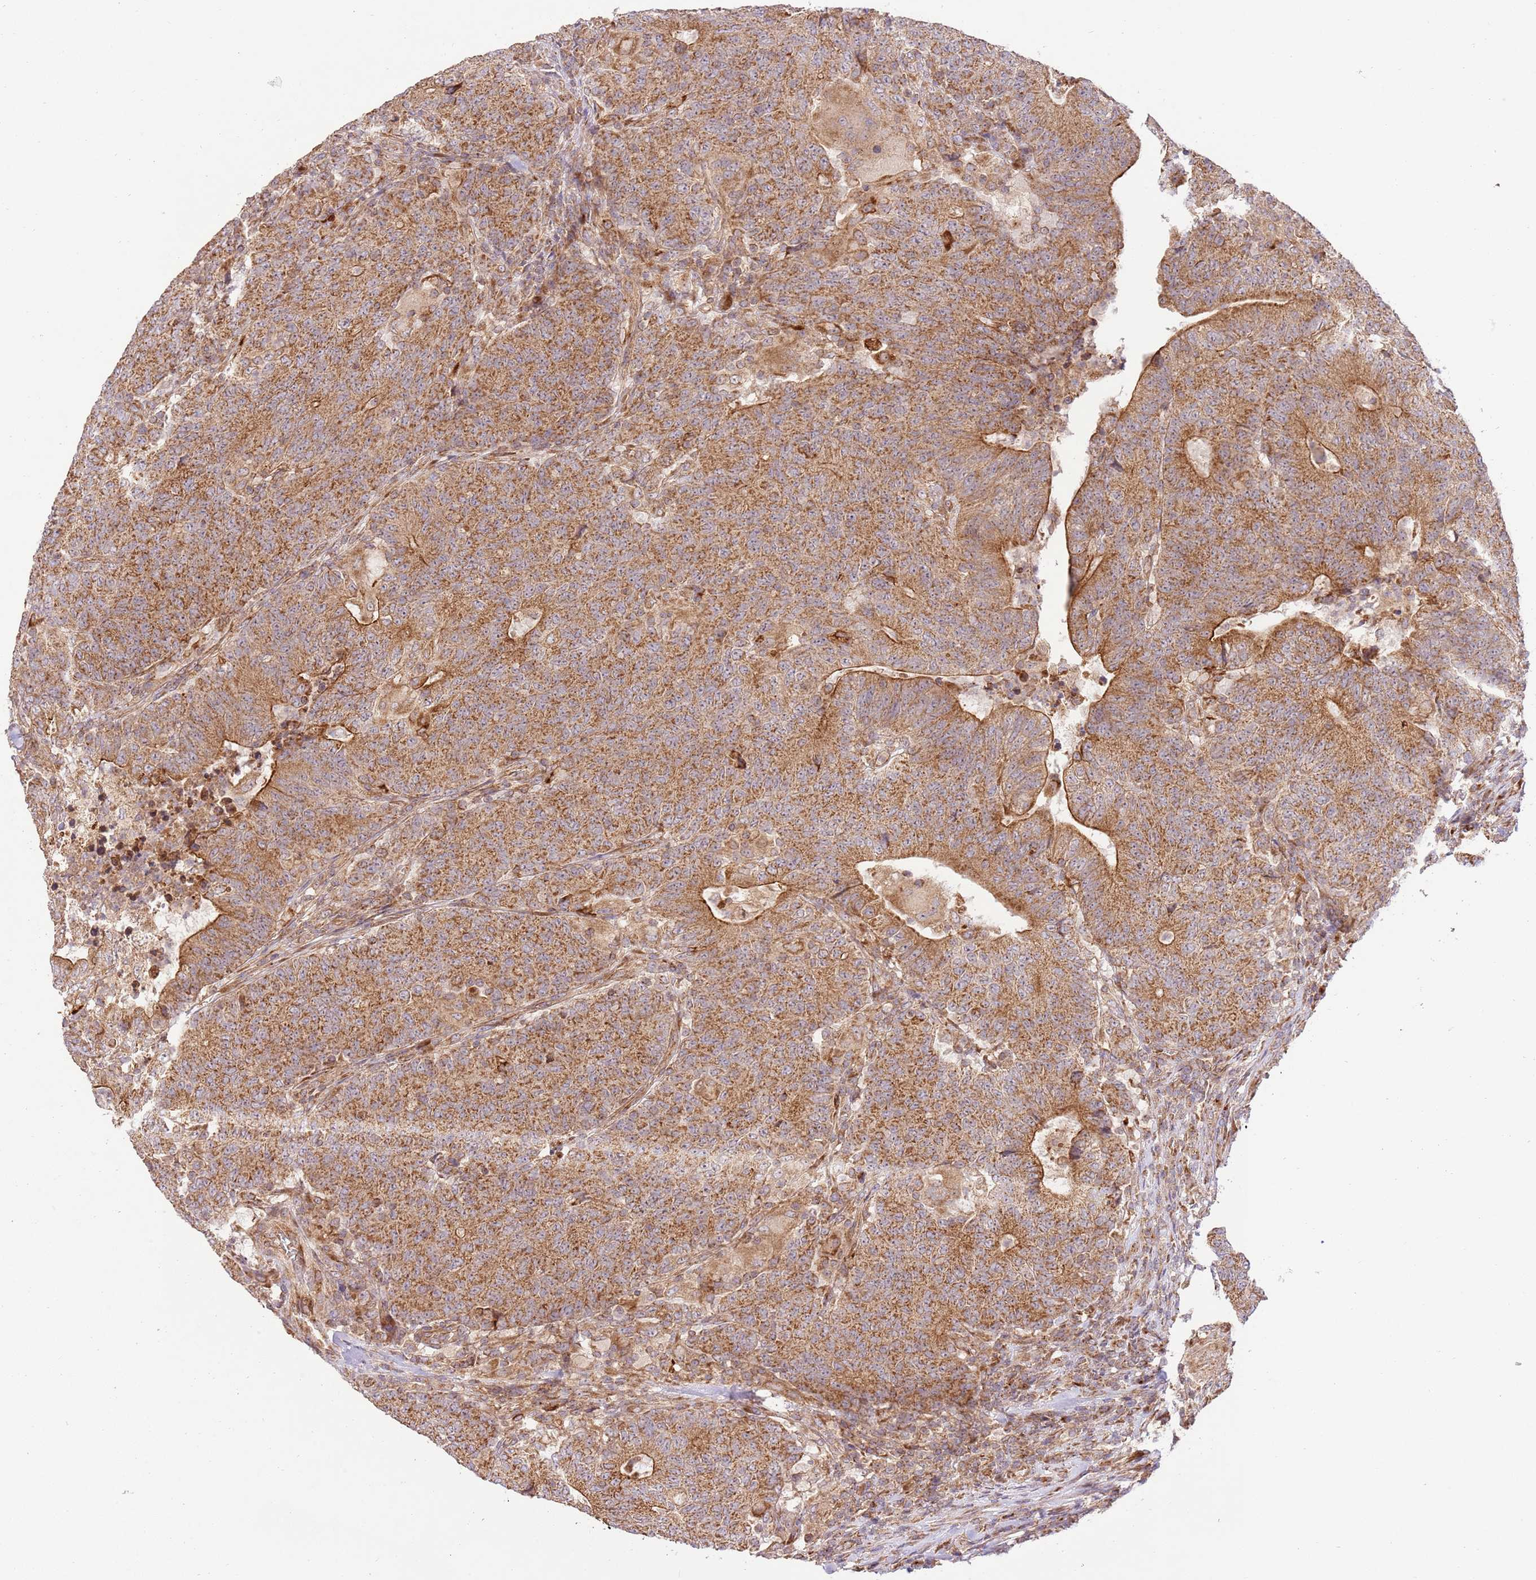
{"staining": {"intensity": "moderate", "quantity": ">75%", "location": "cytoplasmic/membranous"}, "tissue": "colorectal cancer", "cell_type": "Tumor cells", "image_type": "cancer", "snomed": [{"axis": "morphology", "description": "Adenocarcinoma, NOS"}, {"axis": "topography", "description": "Colon"}], "caption": "Colorectal cancer stained with a protein marker demonstrates moderate staining in tumor cells.", "gene": "SPATA2L", "patient": {"sex": "female", "age": 75}}